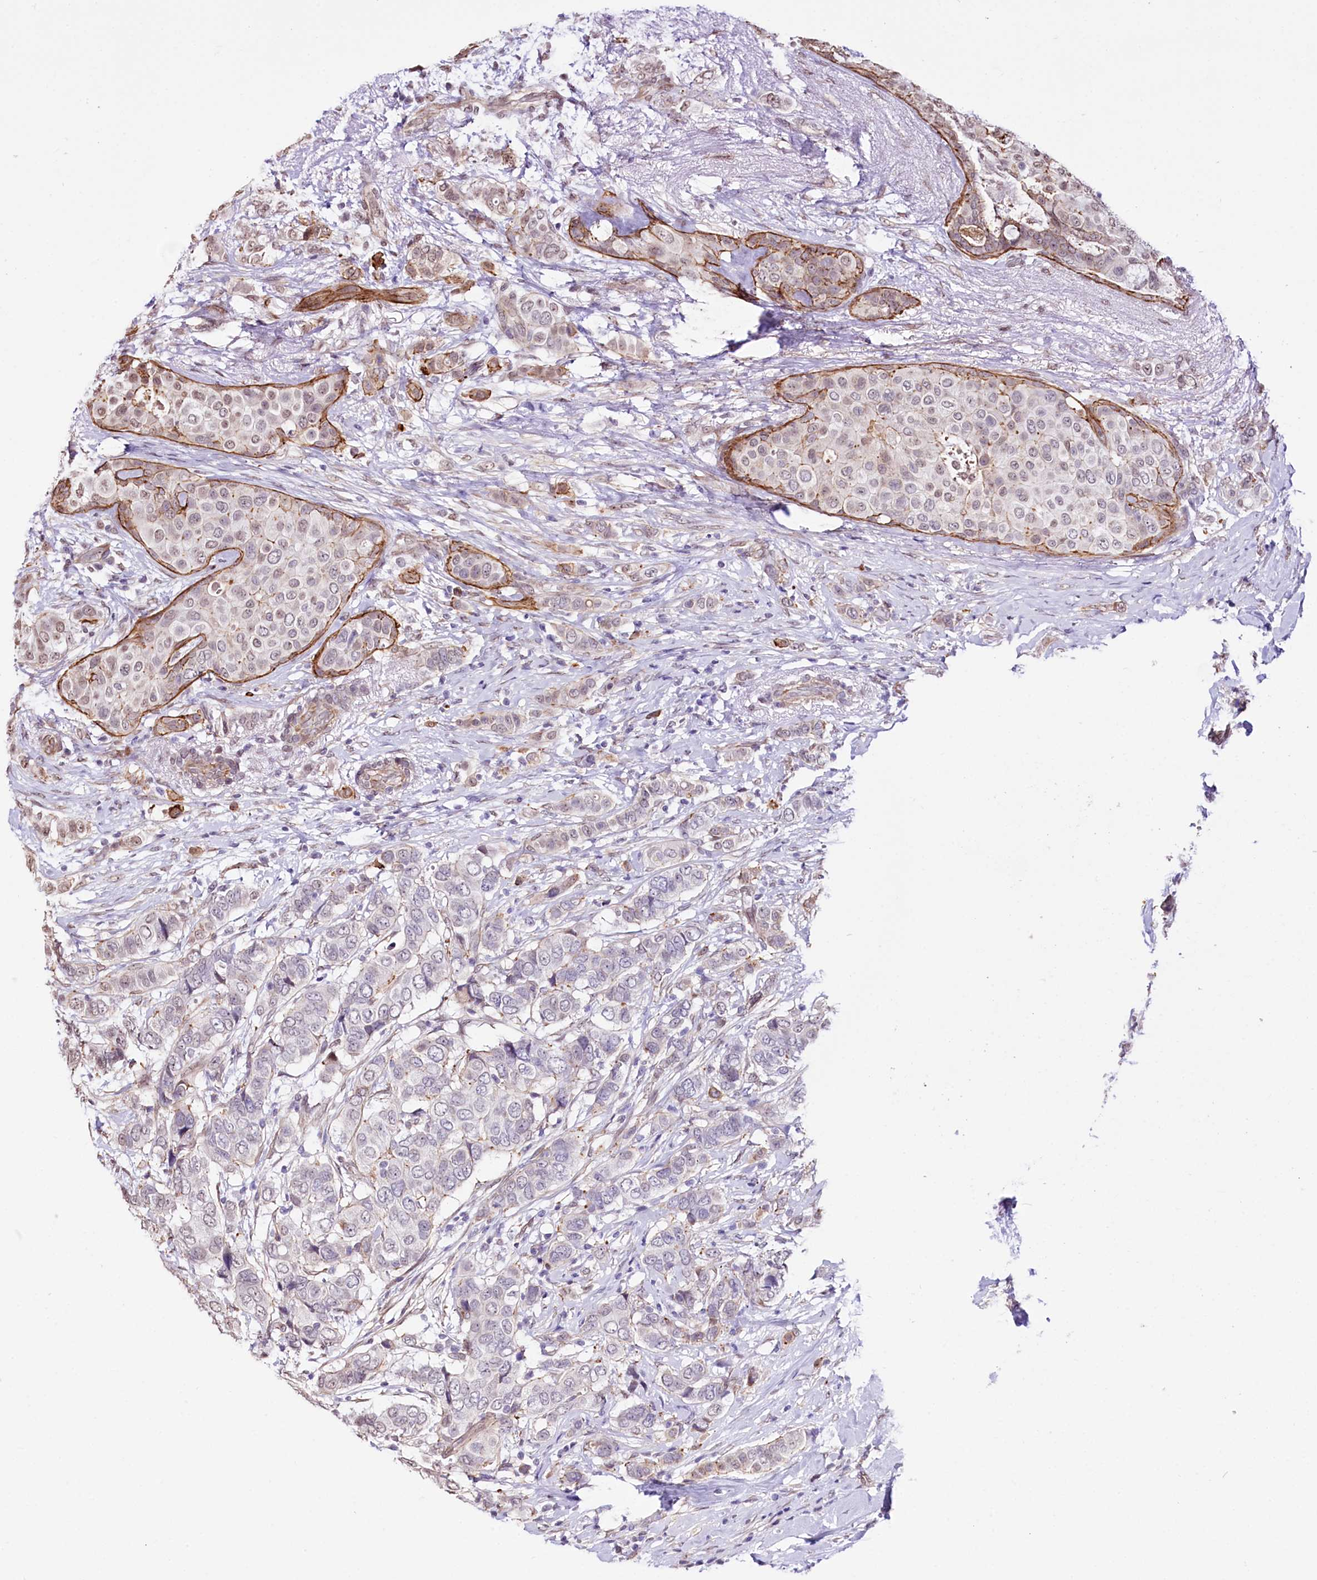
{"staining": {"intensity": "negative", "quantity": "none", "location": "none"}, "tissue": "breast cancer", "cell_type": "Tumor cells", "image_type": "cancer", "snomed": [{"axis": "morphology", "description": "Lobular carcinoma"}, {"axis": "topography", "description": "Breast"}], "caption": "Breast lobular carcinoma stained for a protein using immunohistochemistry exhibits no positivity tumor cells.", "gene": "ST7", "patient": {"sex": "female", "age": 51}}